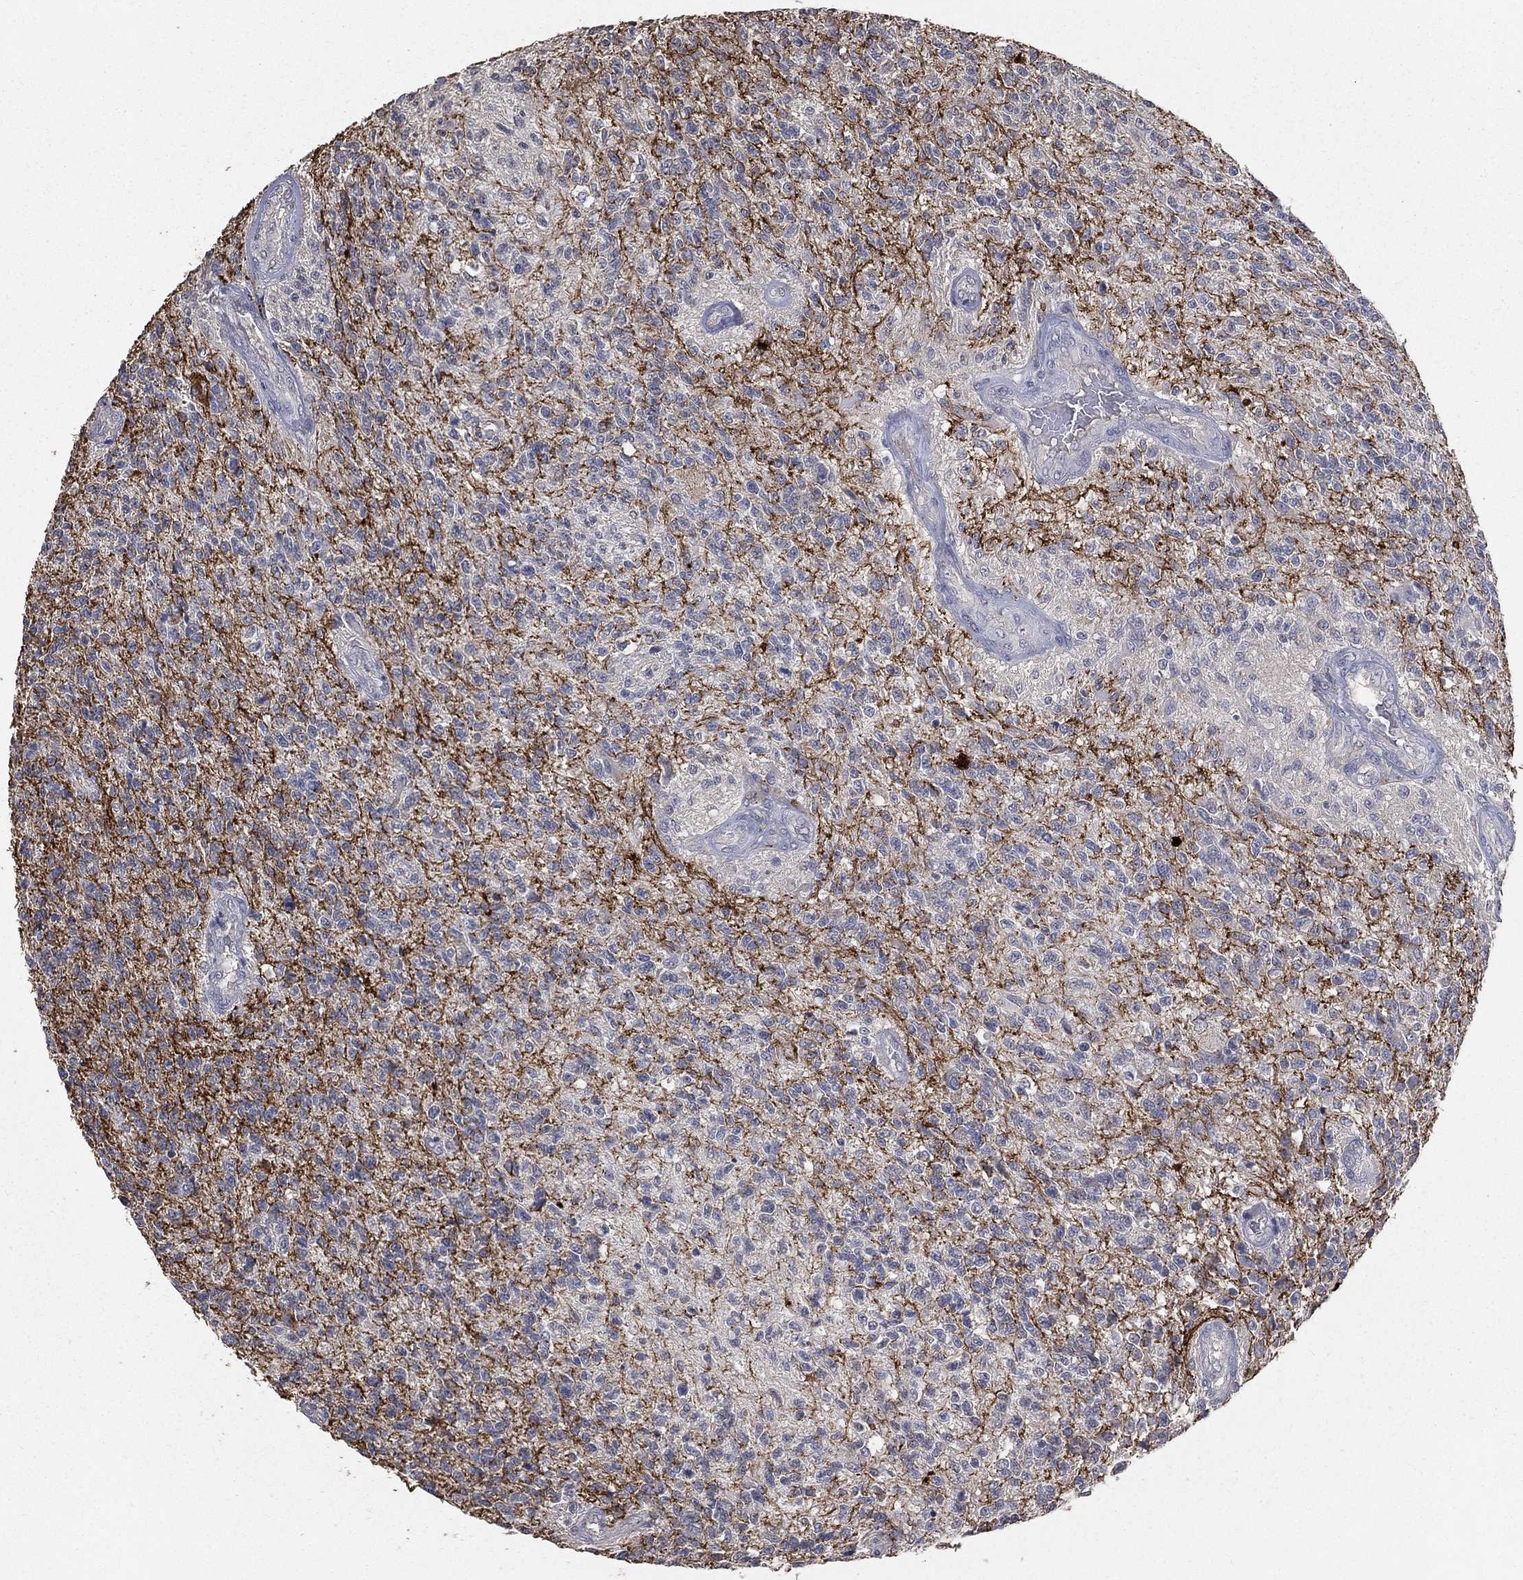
{"staining": {"intensity": "negative", "quantity": "none", "location": "none"}, "tissue": "glioma", "cell_type": "Tumor cells", "image_type": "cancer", "snomed": [{"axis": "morphology", "description": "Glioma, malignant, High grade"}, {"axis": "topography", "description": "Brain"}], "caption": "Image shows no significant protein positivity in tumor cells of glioma.", "gene": "SNAP25", "patient": {"sex": "male", "age": 56}}